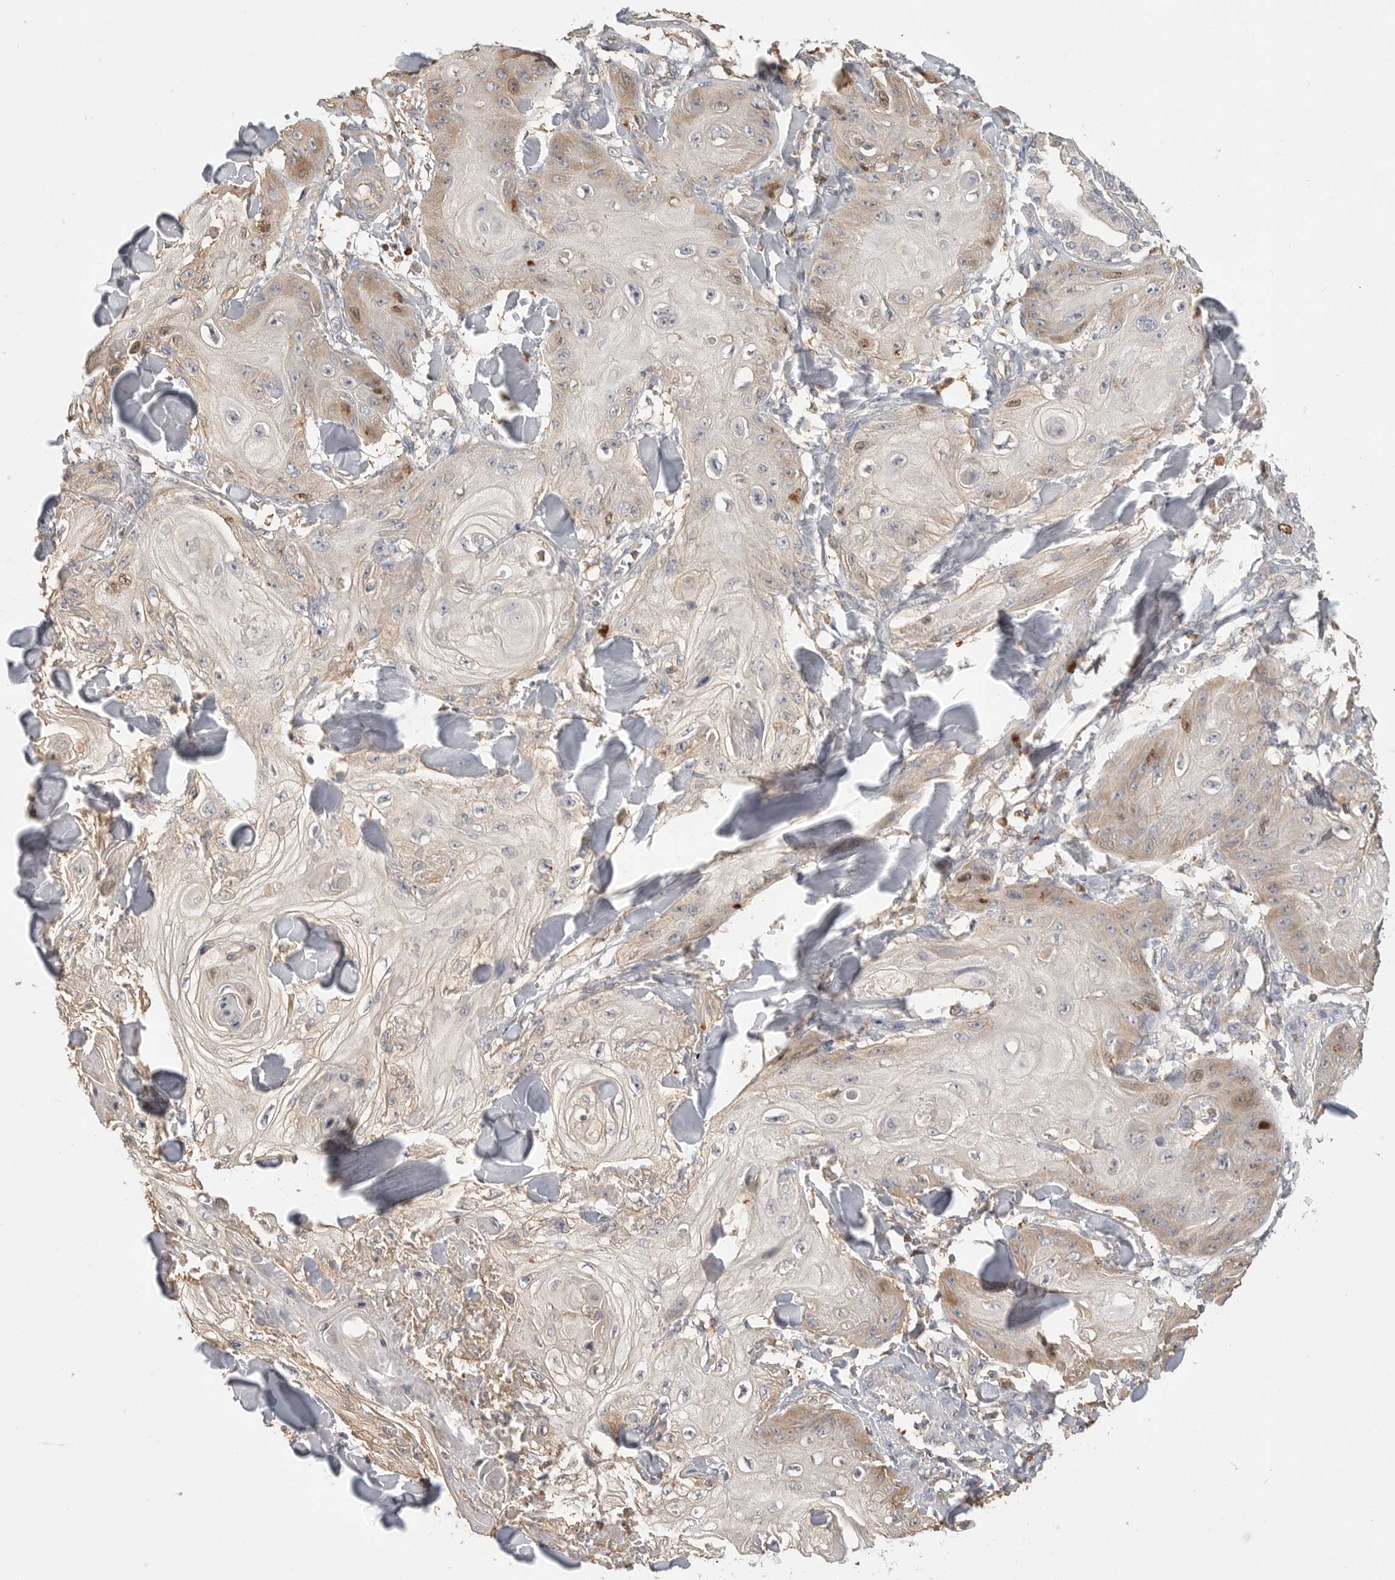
{"staining": {"intensity": "moderate", "quantity": "<25%", "location": "nuclear"}, "tissue": "skin cancer", "cell_type": "Tumor cells", "image_type": "cancer", "snomed": [{"axis": "morphology", "description": "Squamous cell carcinoma, NOS"}, {"axis": "topography", "description": "Skin"}], "caption": "DAB immunohistochemical staining of human skin cancer shows moderate nuclear protein staining in about <25% of tumor cells. The protein is shown in brown color, while the nuclei are stained blue.", "gene": "TOP2A", "patient": {"sex": "male", "age": 74}}